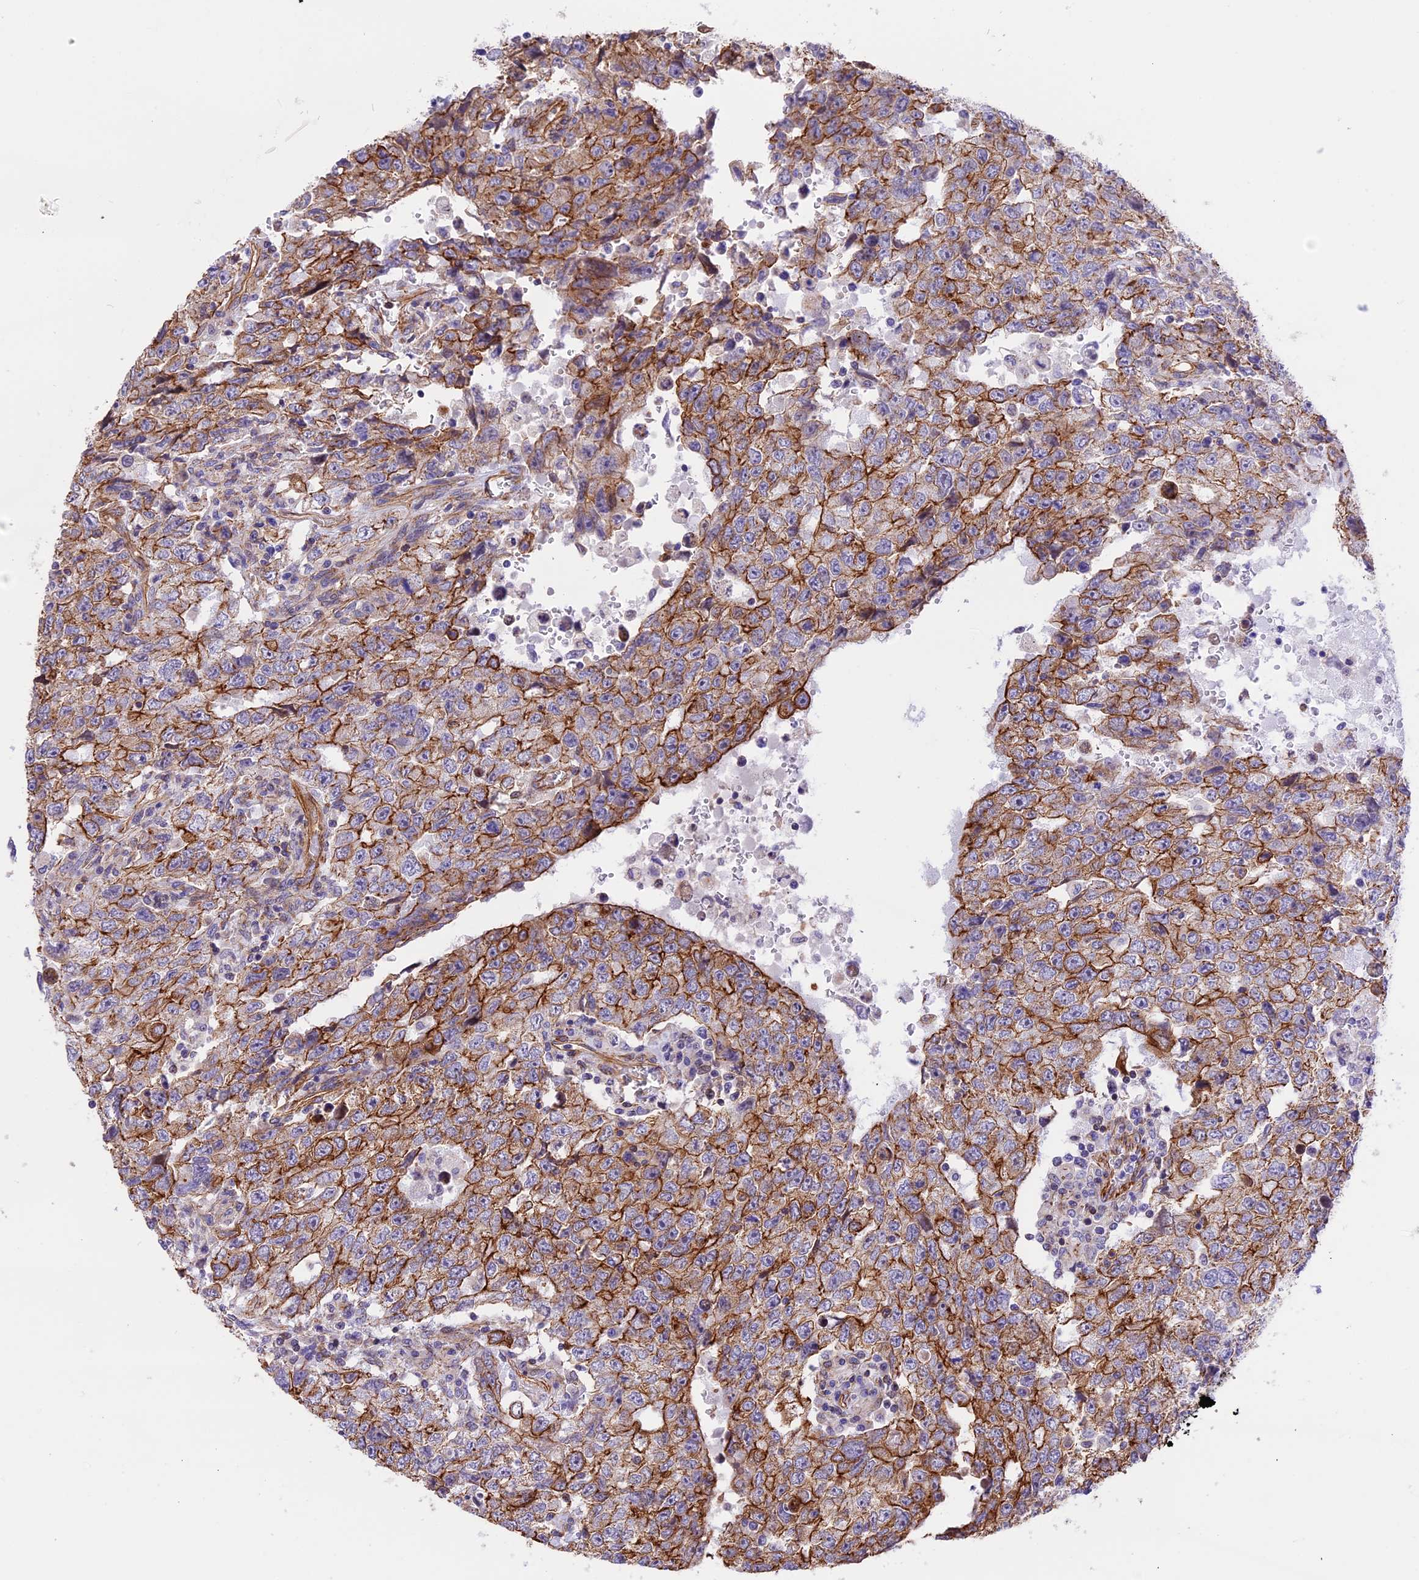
{"staining": {"intensity": "moderate", "quantity": ">75%", "location": "cytoplasmic/membranous"}, "tissue": "testis cancer", "cell_type": "Tumor cells", "image_type": "cancer", "snomed": [{"axis": "morphology", "description": "Carcinoma, Embryonal, NOS"}, {"axis": "topography", "description": "Testis"}], "caption": "Testis embryonal carcinoma was stained to show a protein in brown. There is medium levels of moderate cytoplasmic/membranous positivity in about >75% of tumor cells.", "gene": "R3HDM4", "patient": {"sex": "male", "age": 26}}